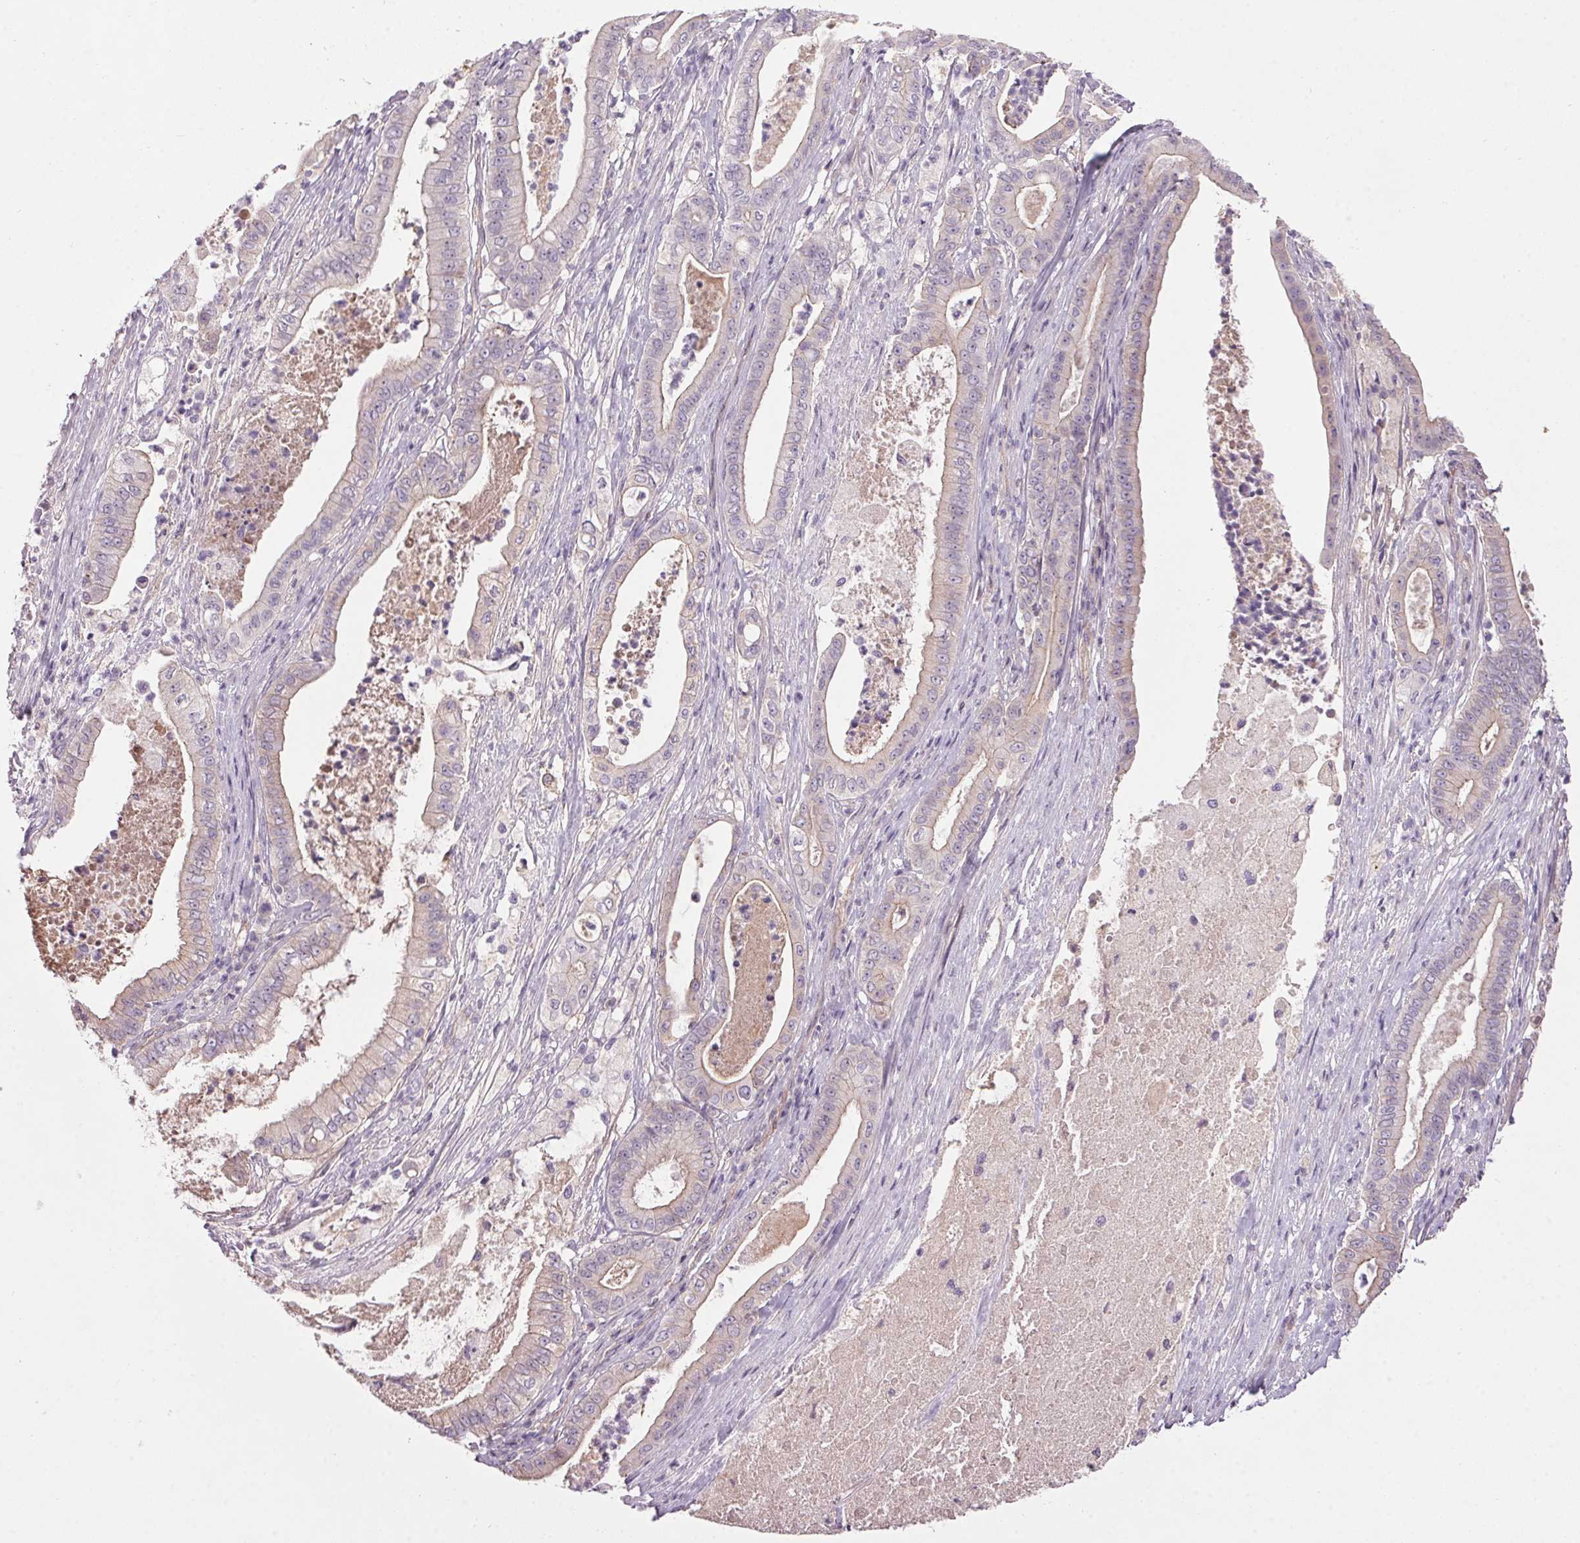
{"staining": {"intensity": "weak", "quantity": "<25%", "location": "cytoplasmic/membranous"}, "tissue": "pancreatic cancer", "cell_type": "Tumor cells", "image_type": "cancer", "snomed": [{"axis": "morphology", "description": "Adenocarcinoma, NOS"}, {"axis": "topography", "description": "Pancreas"}], "caption": "The image demonstrates no staining of tumor cells in pancreatic cancer. (Stains: DAB immunohistochemistry with hematoxylin counter stain, Microscopy: brightfield microscopy at high magnification).", "gene": "APOC4", "patient": {"sex": "male", "age": 71}}